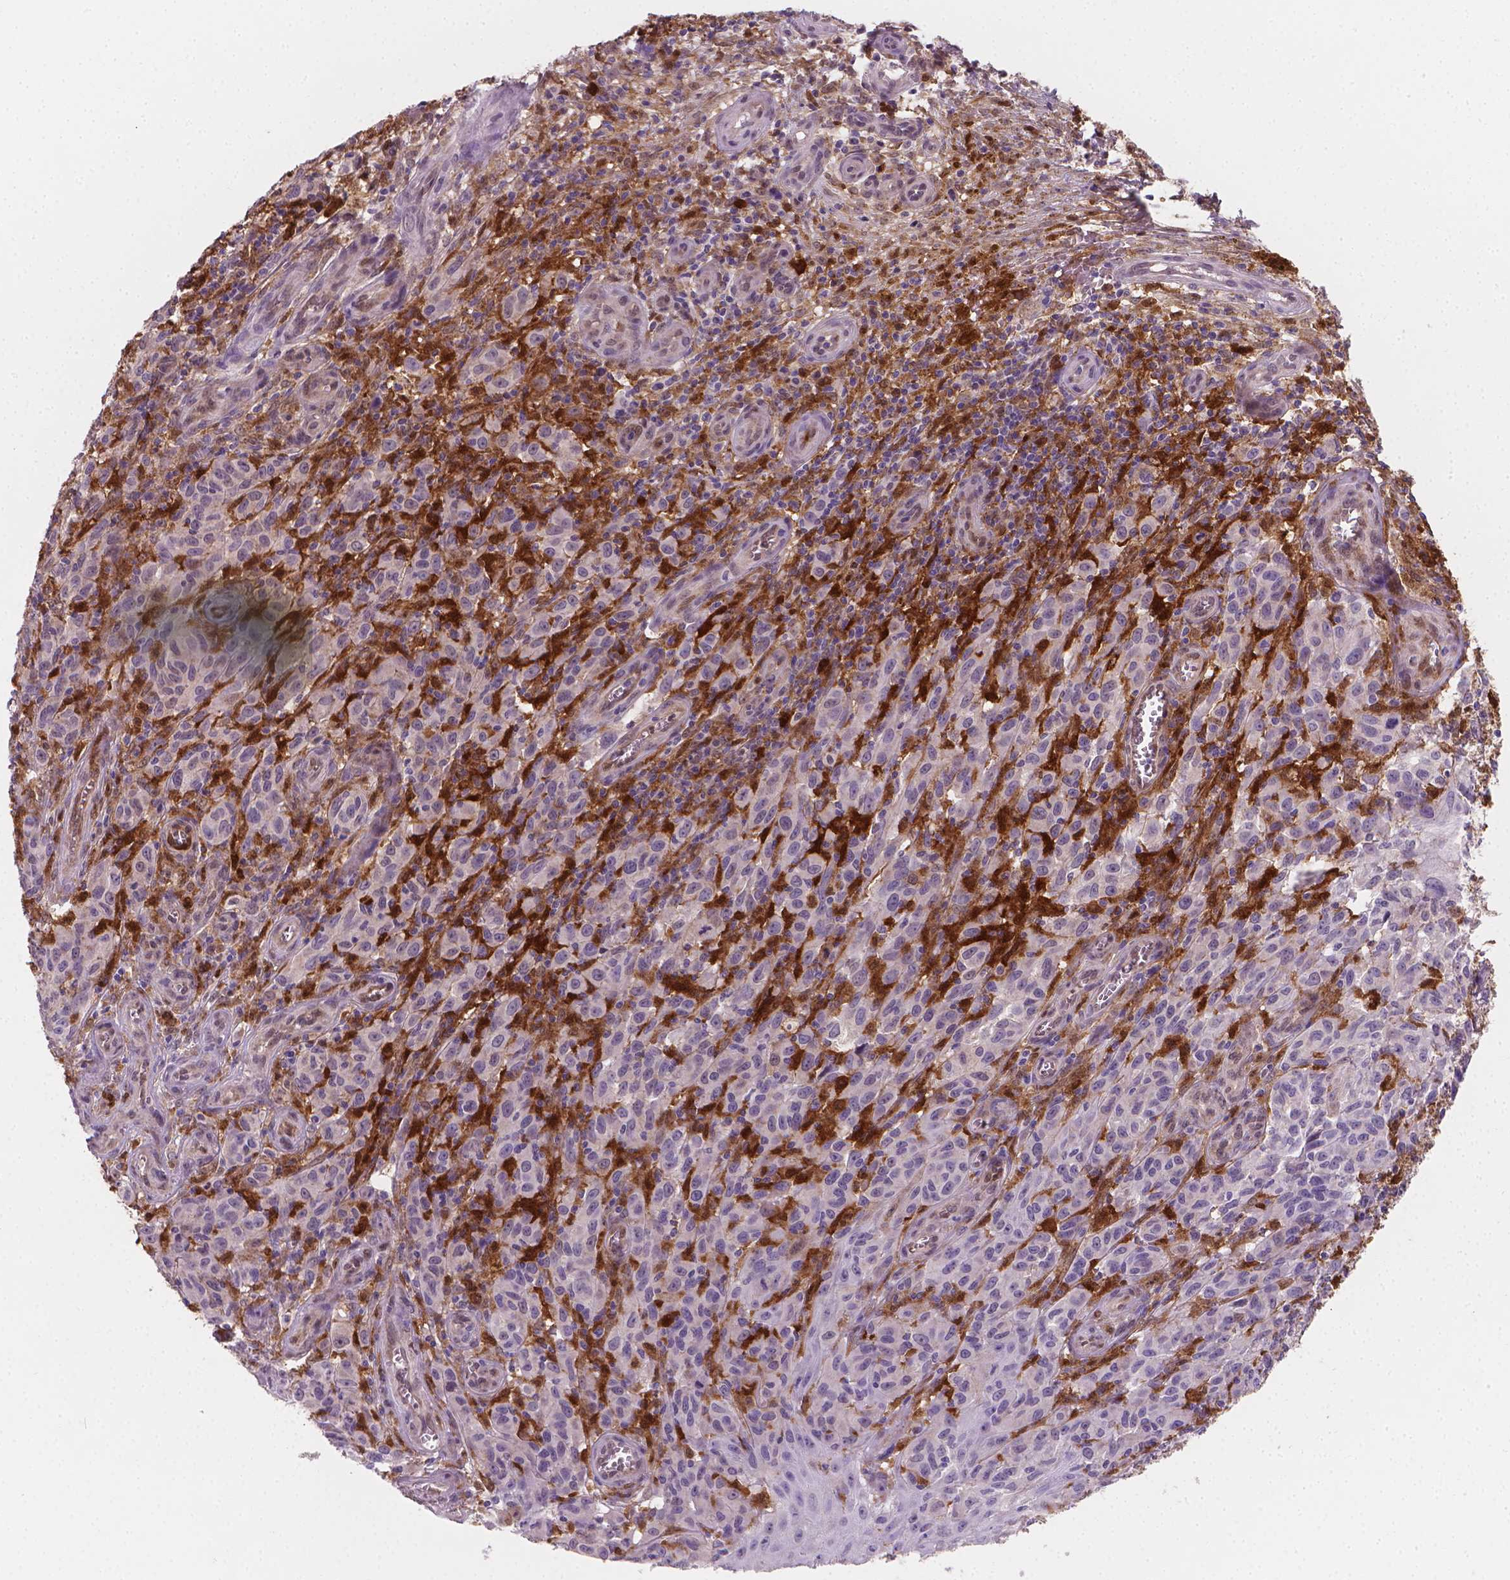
{"staining": {"intensity": "negative", "quantity": "none", "location": "none"}, "tissue": "melanoma", "cell_type": "Tumor cells", "image_type": "cancer", "snomed": [{"axis": "morphology", "description": "Malignant melanoma, NOS"}, {"axis": "topography", "description": "Skin"}], "caption": "Tumor cells are negative for protein expression in human malignant melanoma. Brightfield microscopy of IHC stained with DAB (brown) and hematoxylin (blue), captured at high magnification.", "gene": "TNFAIP2", "patient": {"sex": "female", "age": 53}}